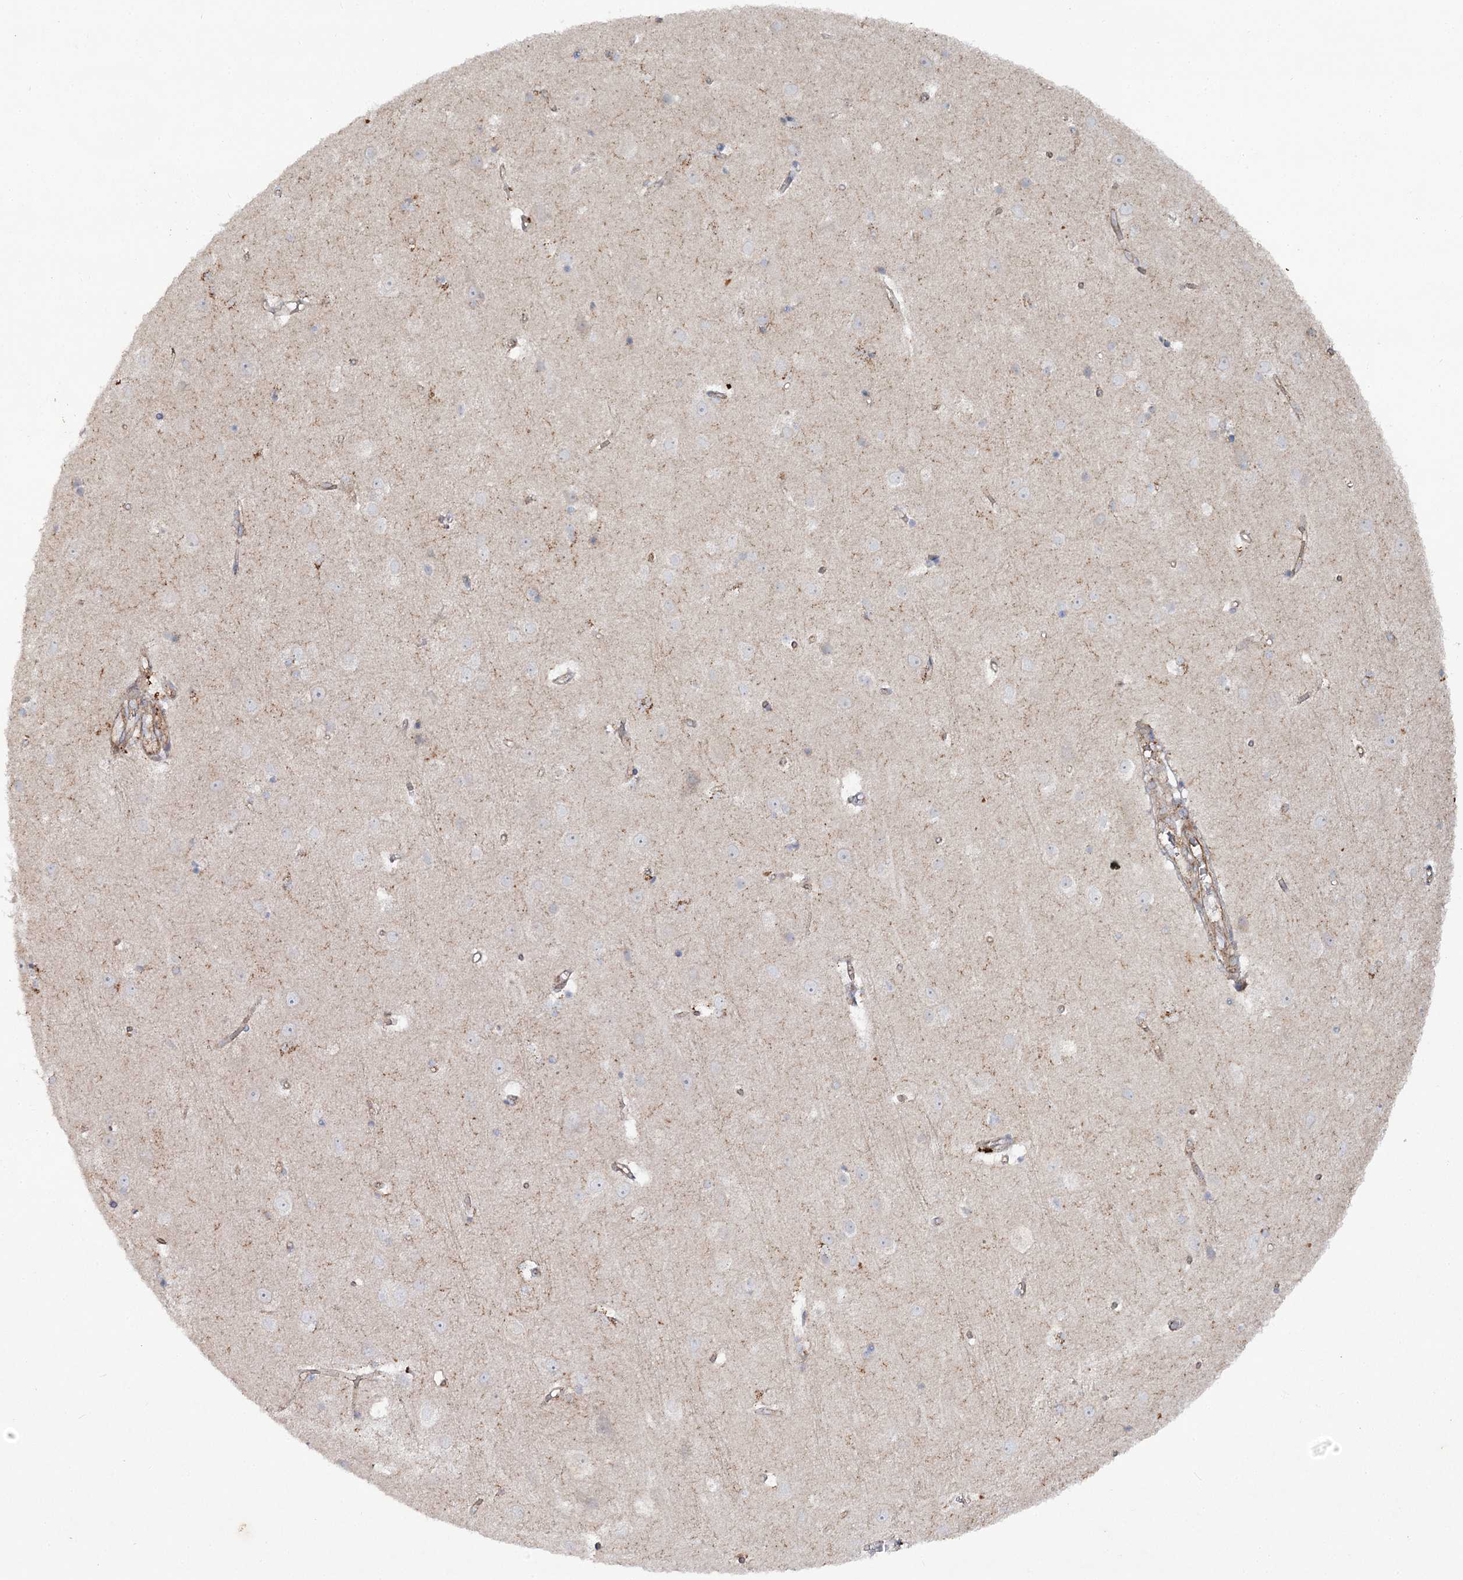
{"staining": {"intensity": "moderate", "quantity": ">75%", "location": "cytoplasmic/membranous"}, "tissue": "cerebral cortex", "cell_type": "Endothelial cells", "image_type": "normal", "snomed": [{"axis": "morphology", "description": "Normal tissue, NOS"}, {"axis": "topography", "description": "Cerebral cortex"}], "caption": "A brown stain highlights moderate cytoplasmic/membranous positivity of a protein in endothelial cells of normal cerebral cortex. (DAB IHC with brightfield microscopy, high magnification).", "gene": "KIAA0825", "patient": {"sex": "male", "age": 54}}